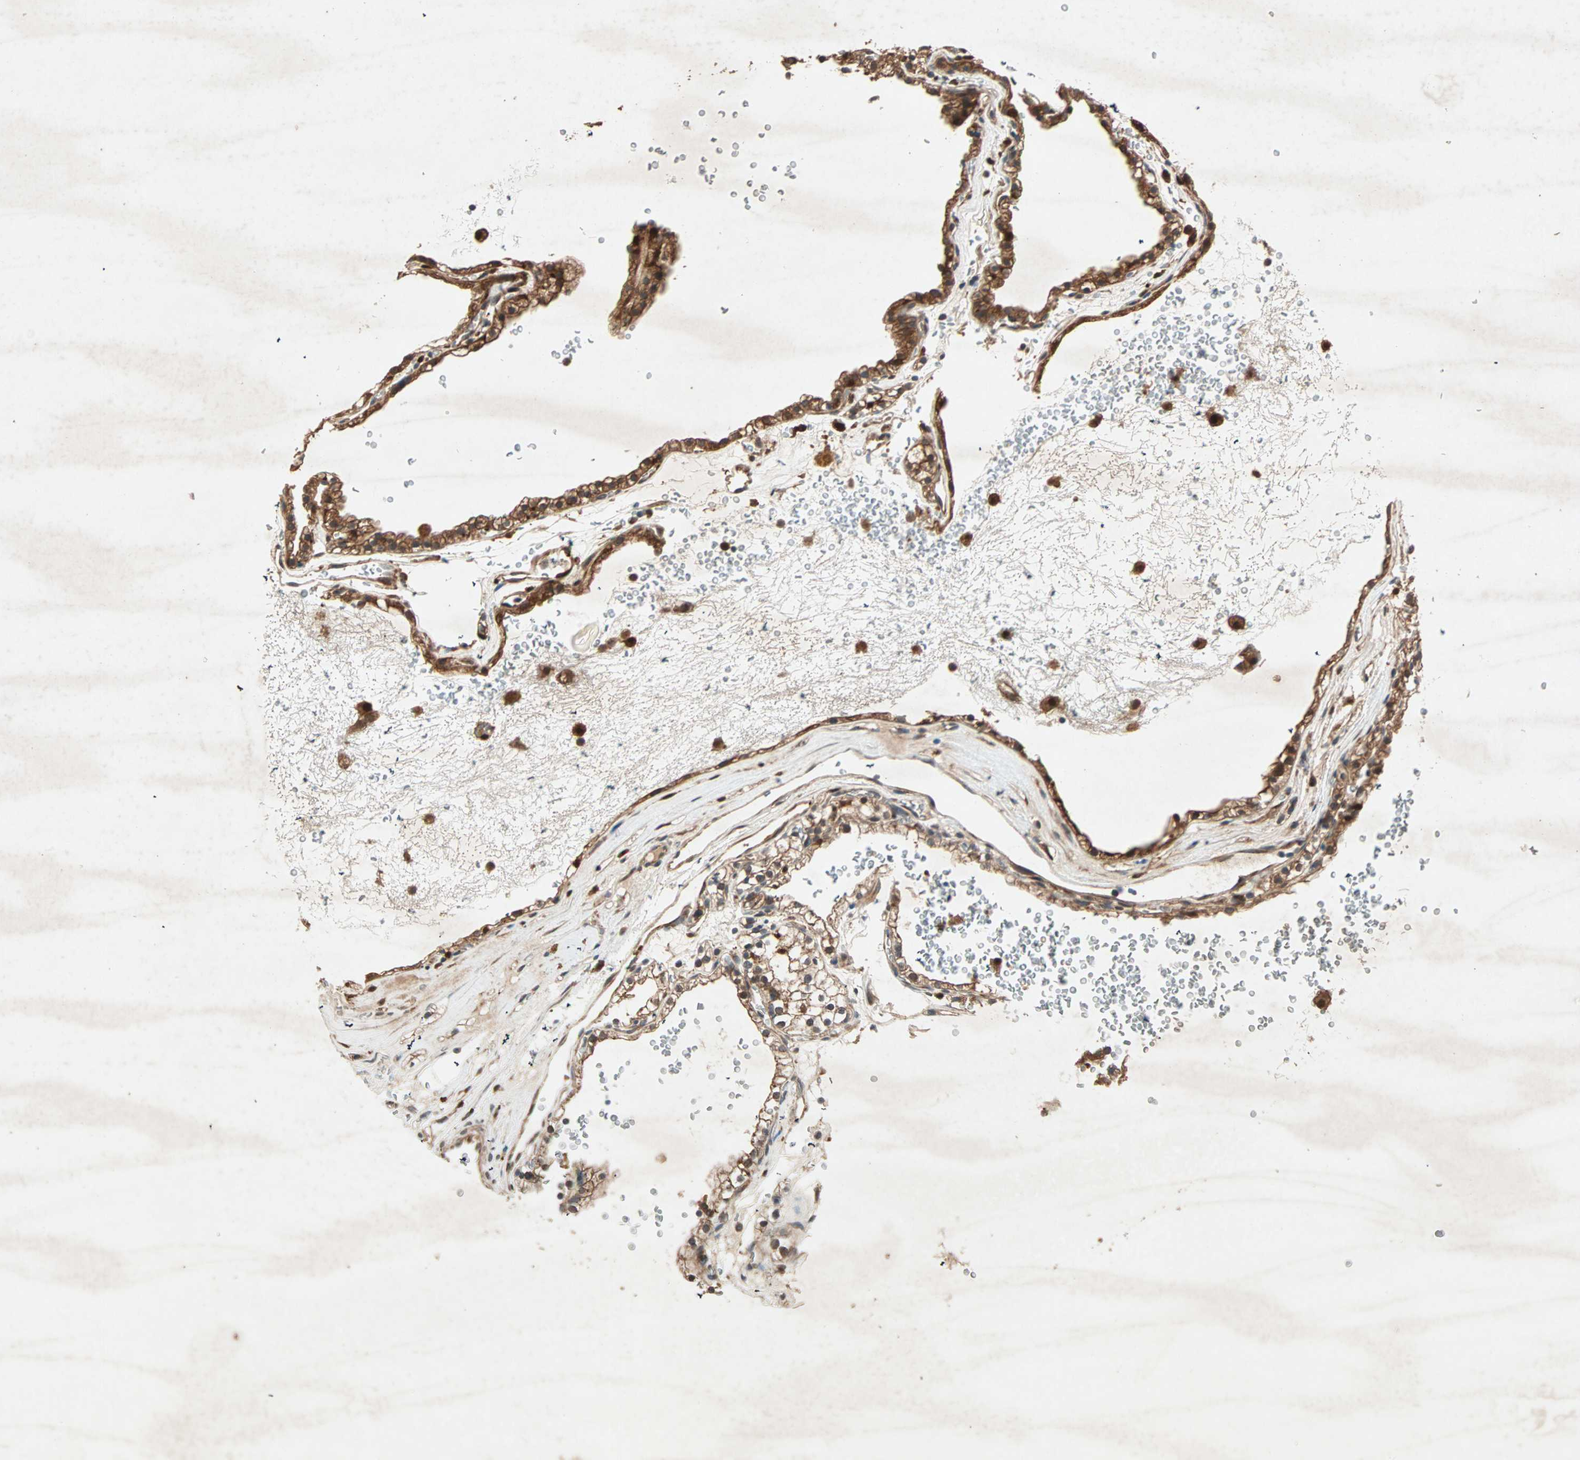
{"staining": {"intensity": "strong", "quantity": ">75%", "location": "cytoplasmic/membranous"}, "tissue": "renal cancer", "cell_type": "Tumor cells", "image_type": "cancer", "snomed": [{"axis": "morphology", "description": "Adenocarcinoma, NOS"}, {"axis": "topography", "description": "Kidney"}], "caption": "Strong cytoplasmic/membranous staining for a protein is present in approximately >75% of tumor cells of adenocarcinoma (renal) using immunohistochemistry.", "gene": "SDSL", "patient": {"sex": "female", "age": 41}}